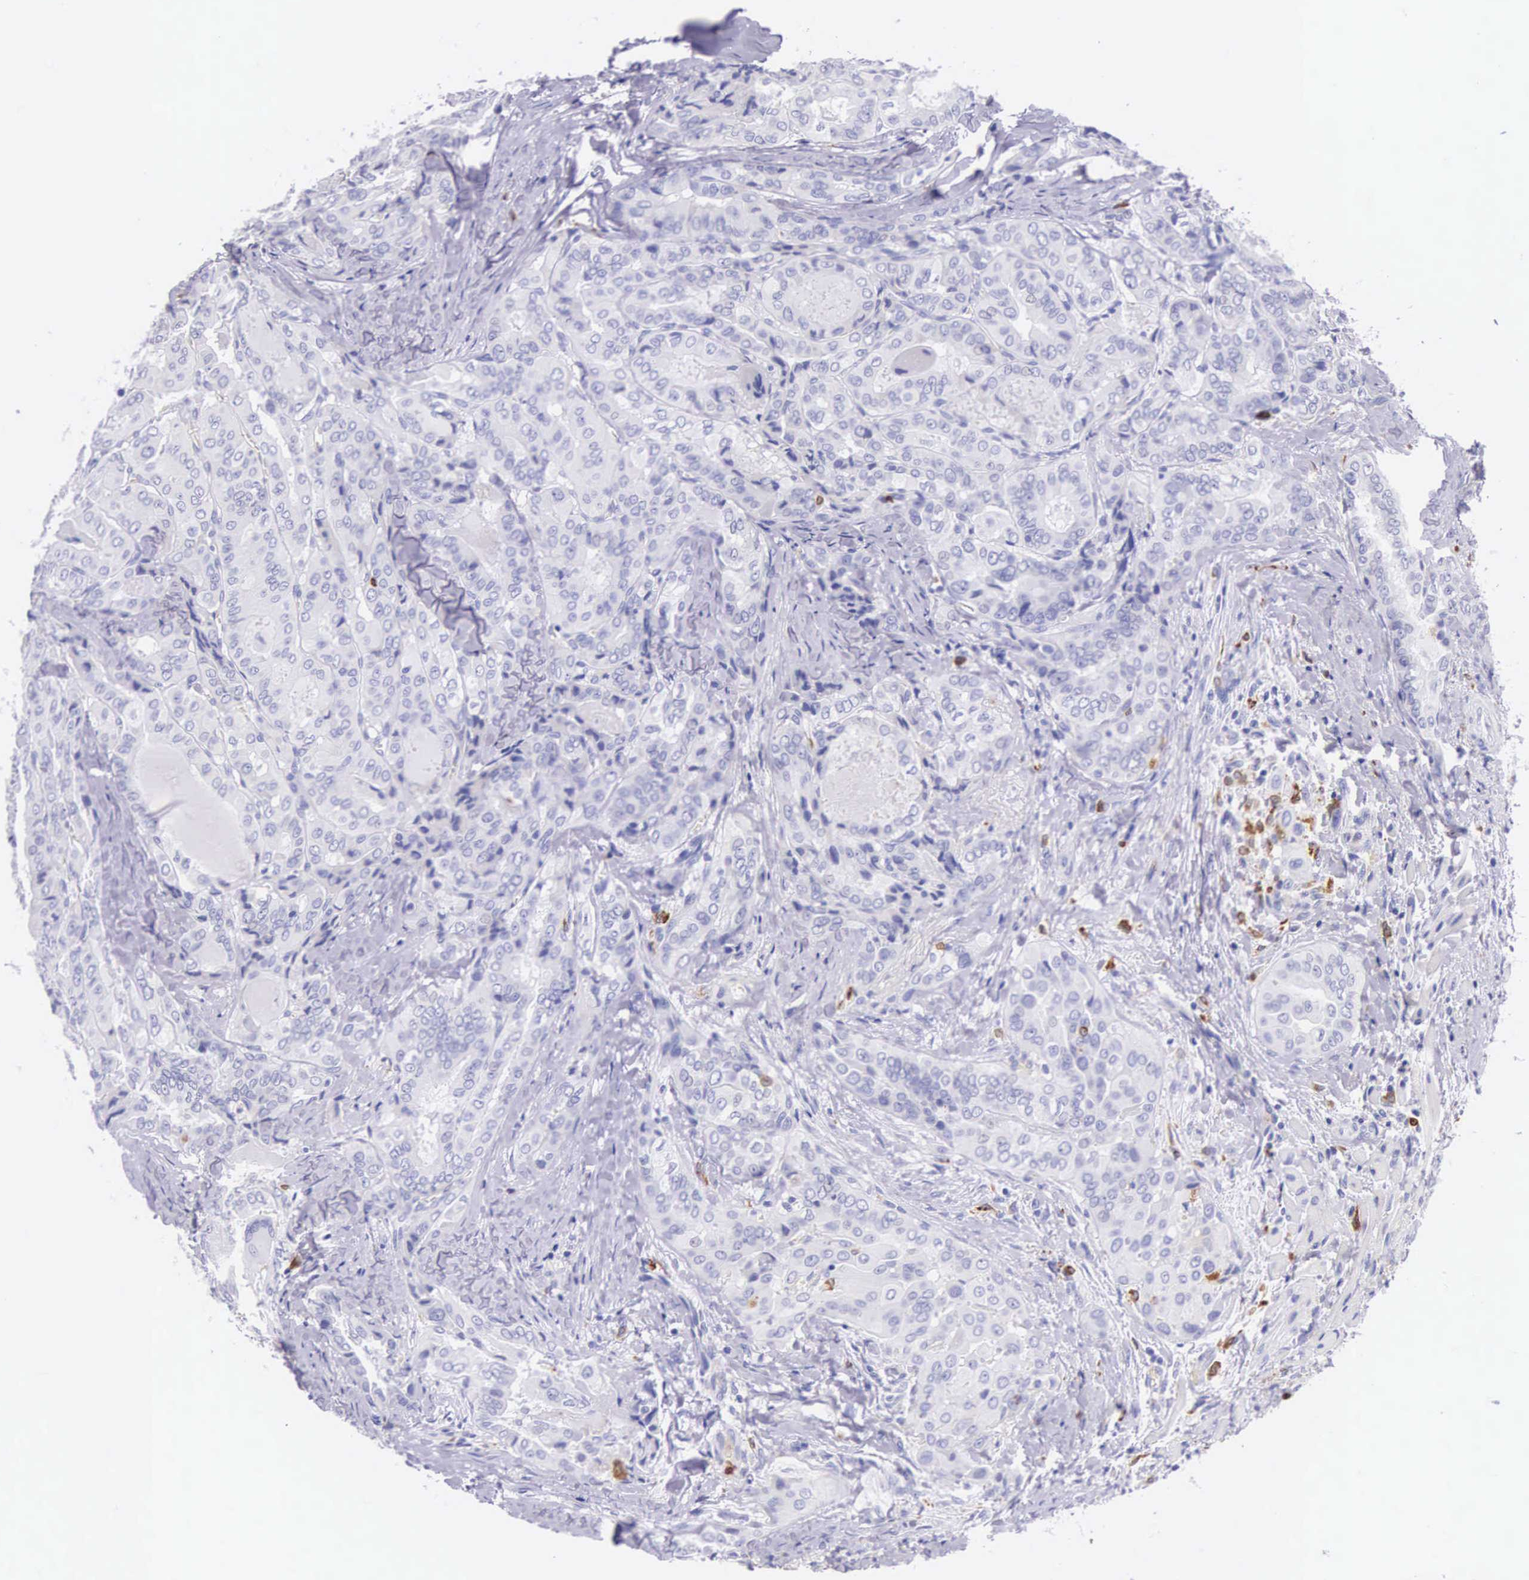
{"staining": {"intensity": "negative", "quantity": "none", "location": "none"}, "tissue": "thyroid cancer", "cell_type": "Tumor cells", "image_type": "cancer", "snomed": [{"axis": "morphology", "description": "Papillary adenocarcinoma, NOS"}, {"axis": "topography", "description": "Thyroid gland"}], "caption": "DAB immunohistochemical staining of papillary adenocarcinoma (thyroid) shows no significant positivity in tumor cells.", "gene": "FCN1", "patient": {"sex": "female", "age": 71}}